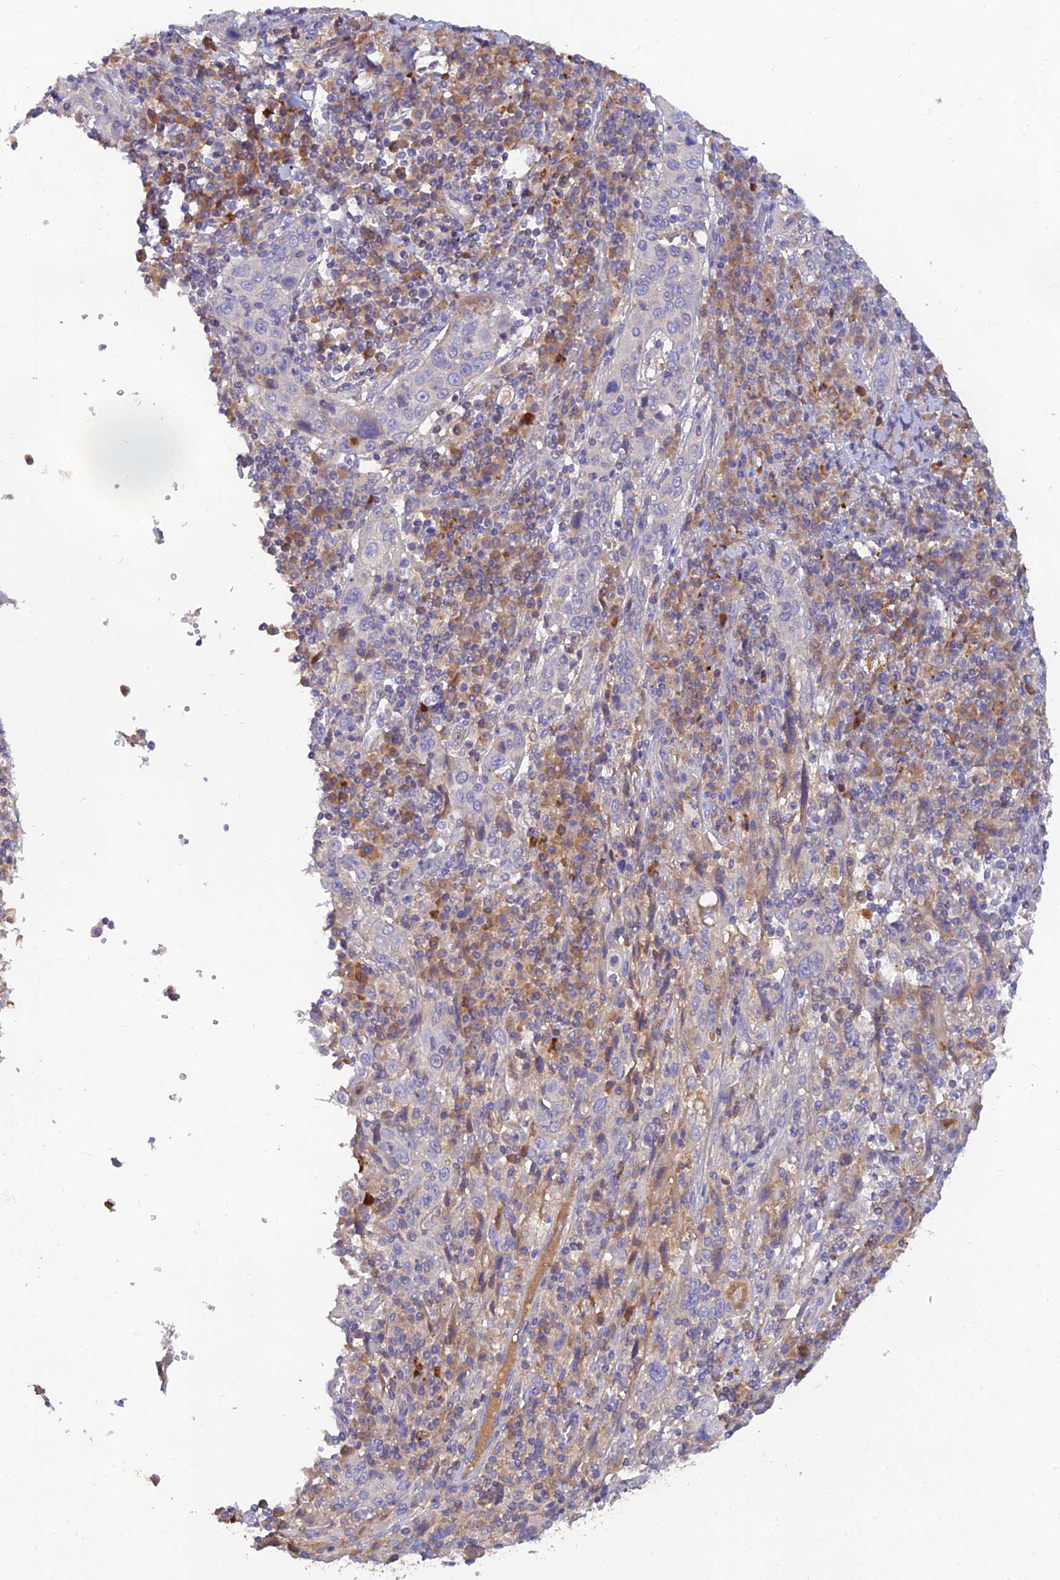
{"staining": {"intensity": "negative", "quantity": "none", "location": "none"}, "tissue": "cervical cancer", "cell_type": "Tumor cells", "image_type": "cancer", "snomed": [{"axis": "morphology", "description": "Squamous cell carcinoma, NOS"}, {"axis": "topography", "description": "Cervix"}], "caption": "This is a photomicrograph of immunohistochemistry staining of cervical cancer, which shows no positivity in tumor cells.", "gene": "ACSM5", "patient": {"sex": "female", "age": 46}}